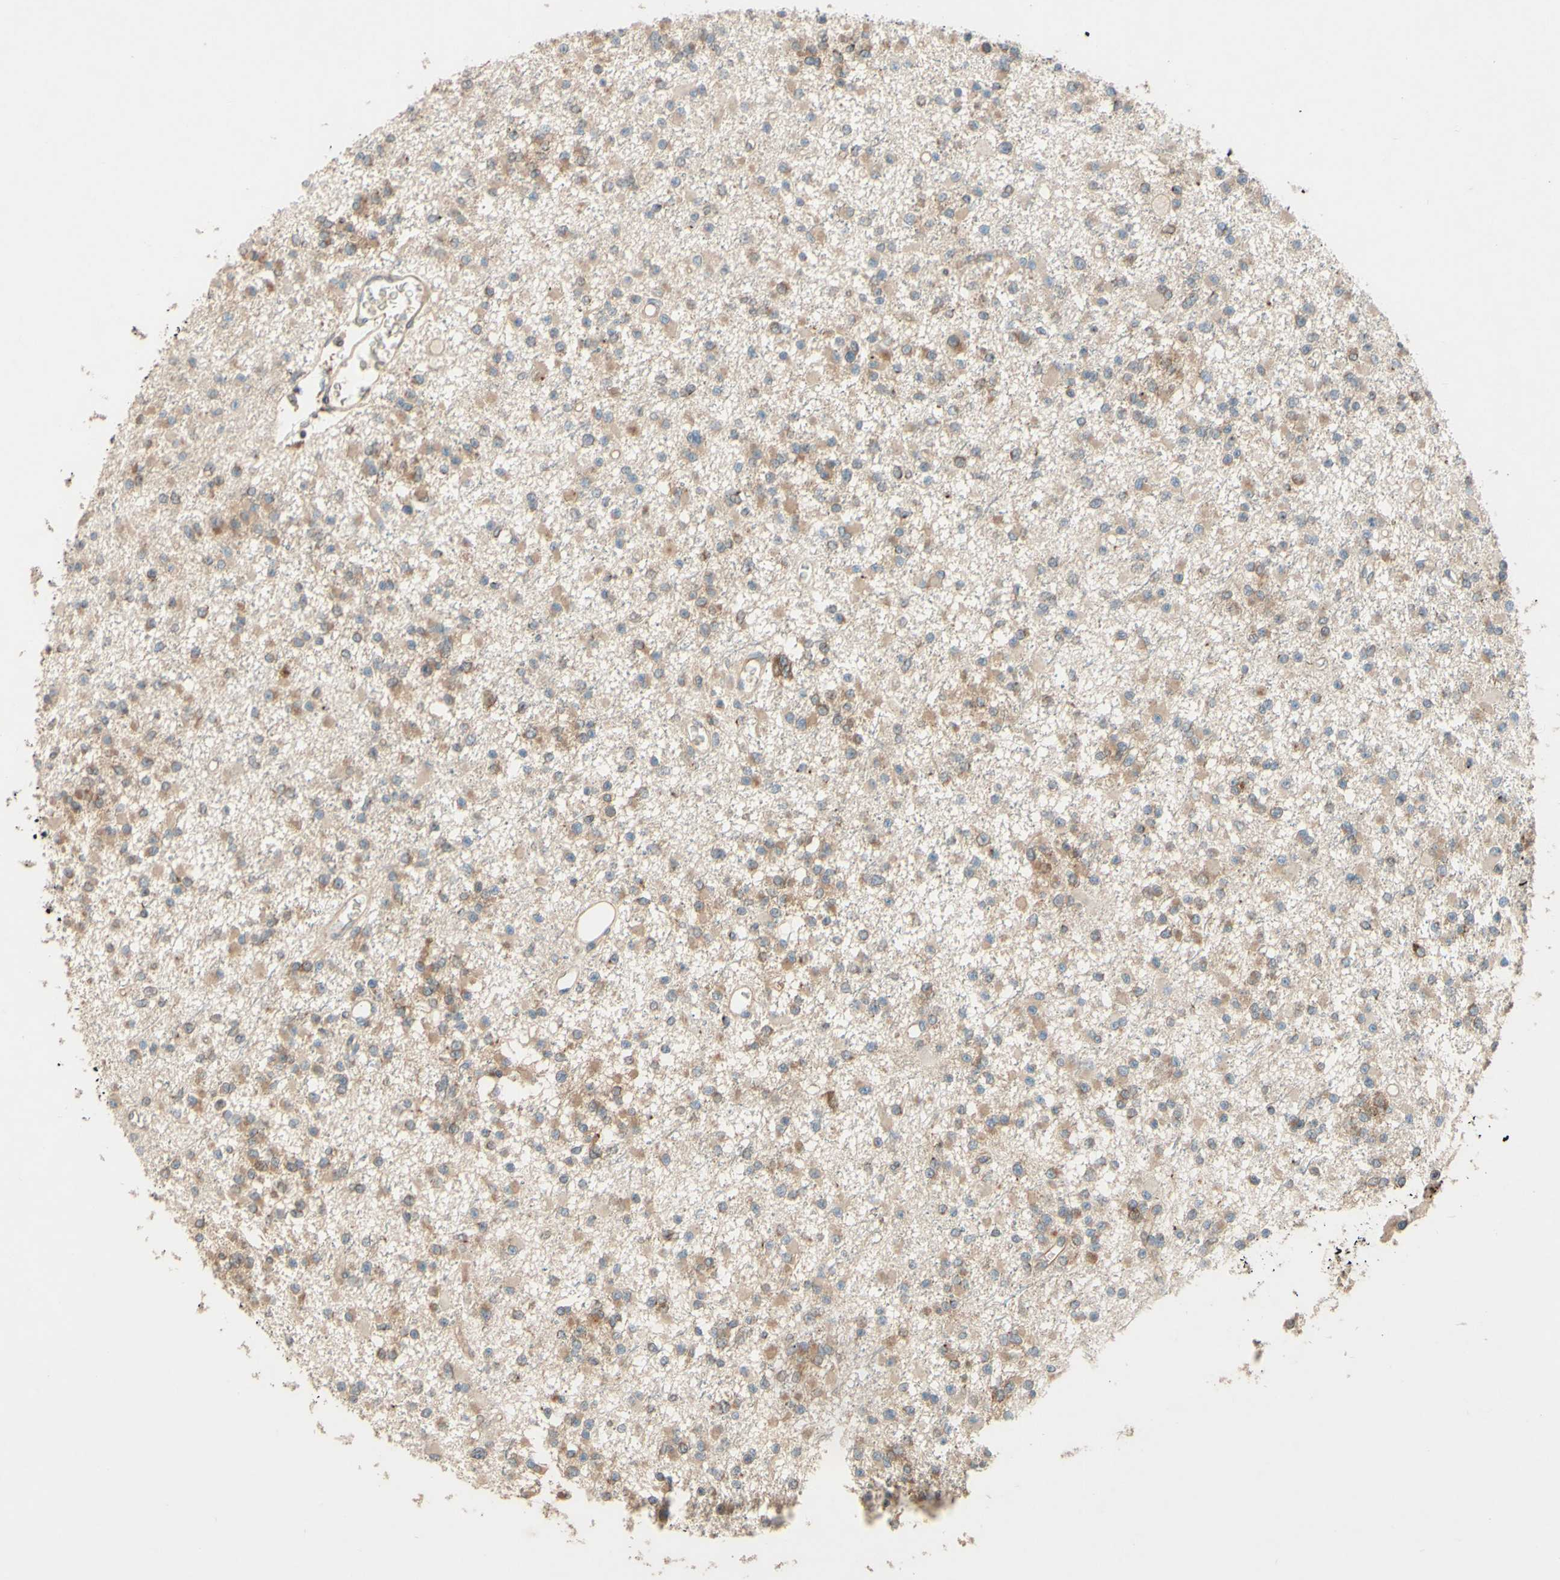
{"staining": {"intensity": "weak", "quantity": ">75%", "location": "cytoplasmic/membranous,nuclear"}, "tissue": "glioma", "cell_type": "Tumor cells", "image_type": "cancer", "snomed": [{"axis": "morphology", "description": "Glioma, malignant, Low grade"}, {"axis": "topography", "description": "Brain"}], "caption": "Glioma stained with IHC demonstrates weak cytoplasmic/membranous and nuclear expression in approximately >75% of tumor cells.", "gene": "PTPRU", "patient": {"sex": "female", "age": 22}}